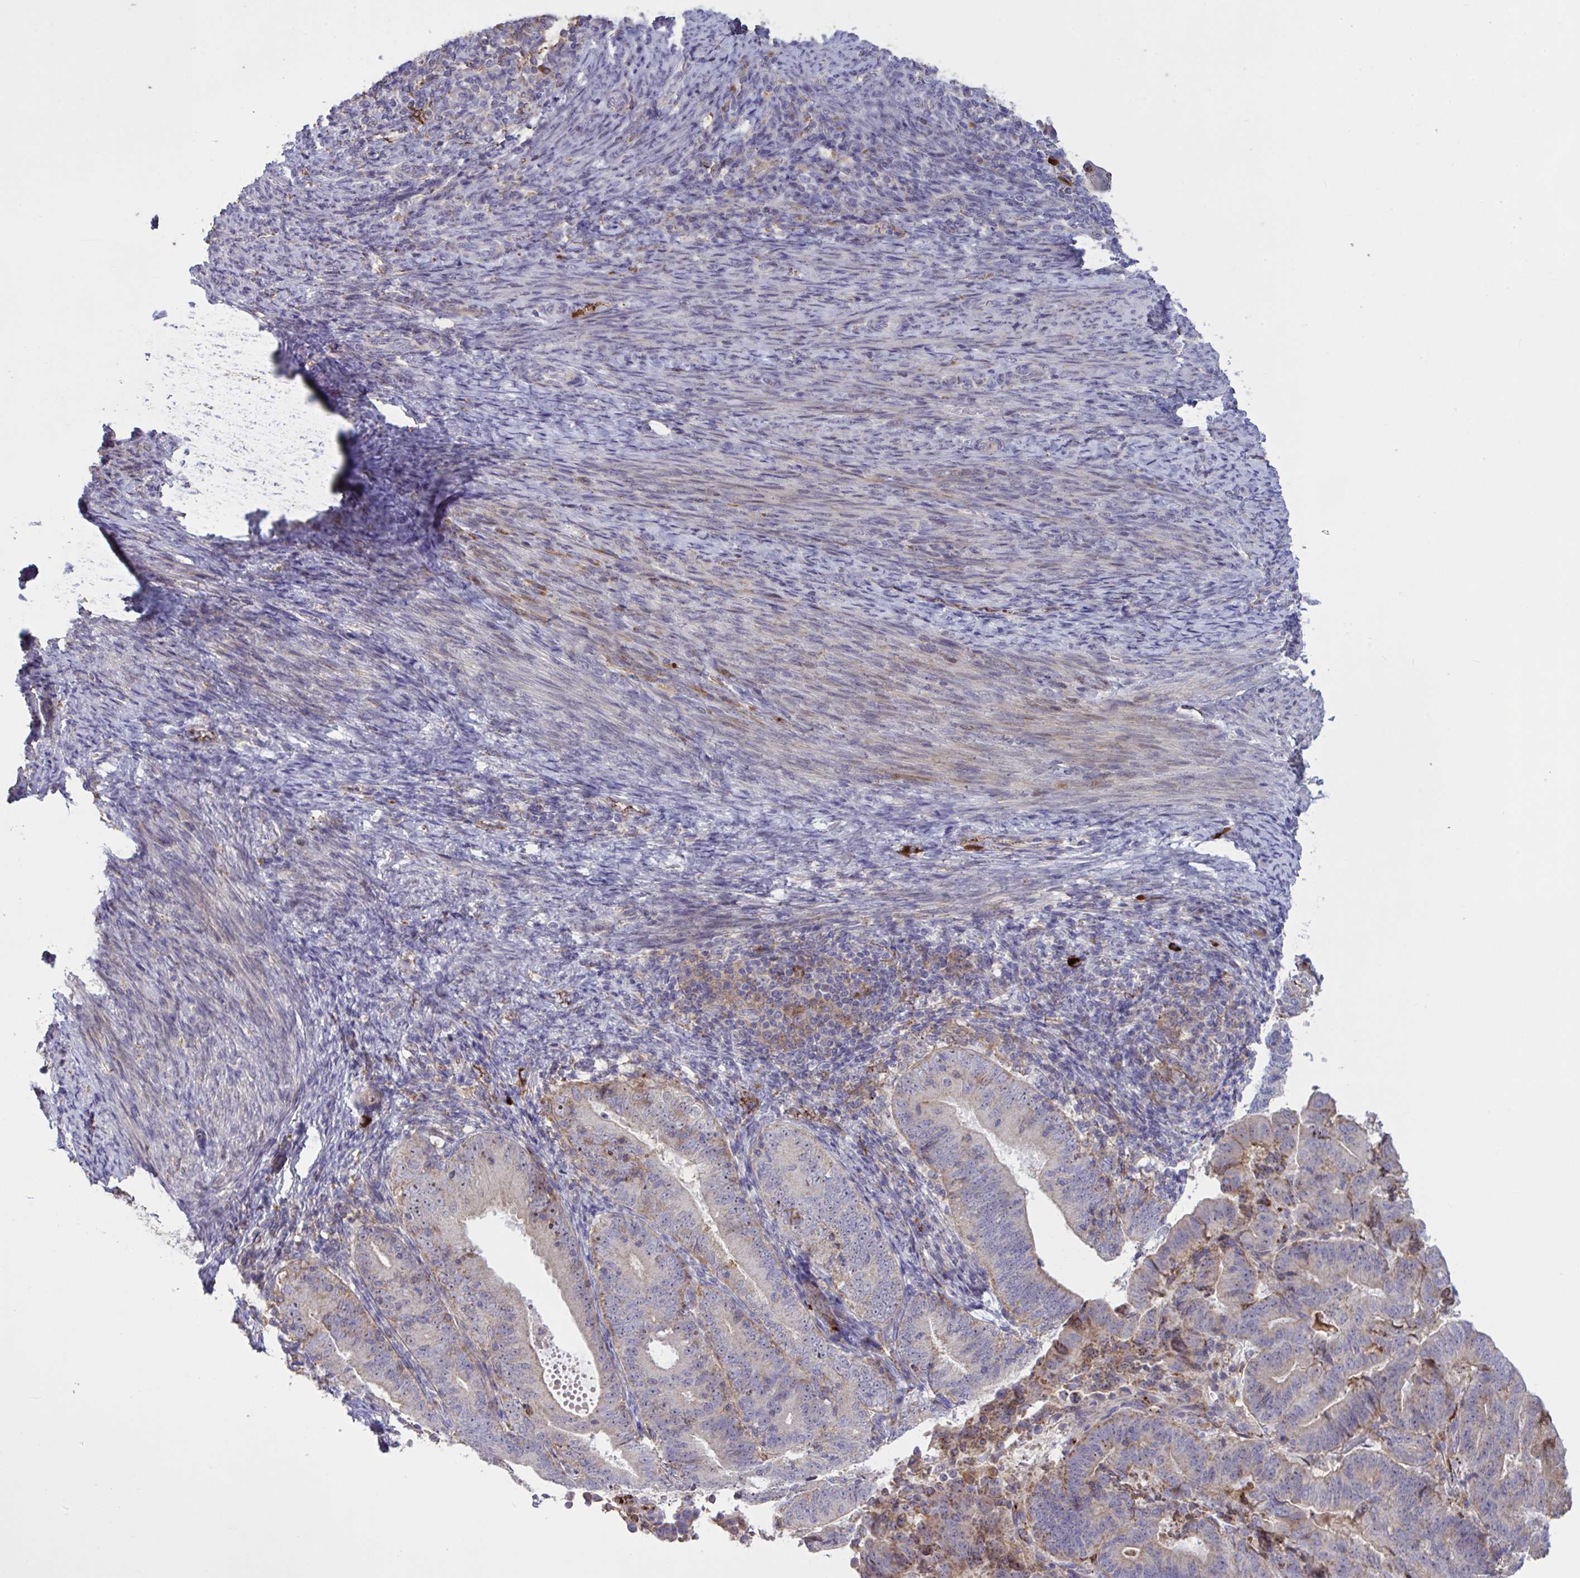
{"staining": {"intensity": "weak", "quantity": "25%-75%", "location": "cytoplasmic/membranous"}, "tissue": "endometrial cancer", "cell_type": "Tumor cells", "image_type": "cancer", "snomed": [{"axis": "morphology", "description": "Adenocarcinoma, NOS"}, {"axis": "topography", "description": "Endometrium"}], "caption": "Protein expression analysis of human endometrial adenocarcinoma reveals weak cytoplasmic/membranous positivity in approximately 25%-75% of tumor cells. The staining is performed using DAB (3,3'-diaminobenzidine) brown chromogen to label protein expression. The nuclei are counter-stained blue using hematoxylin.", "gene": "CD101", "patient": {"sex": "female", "age": 70}}